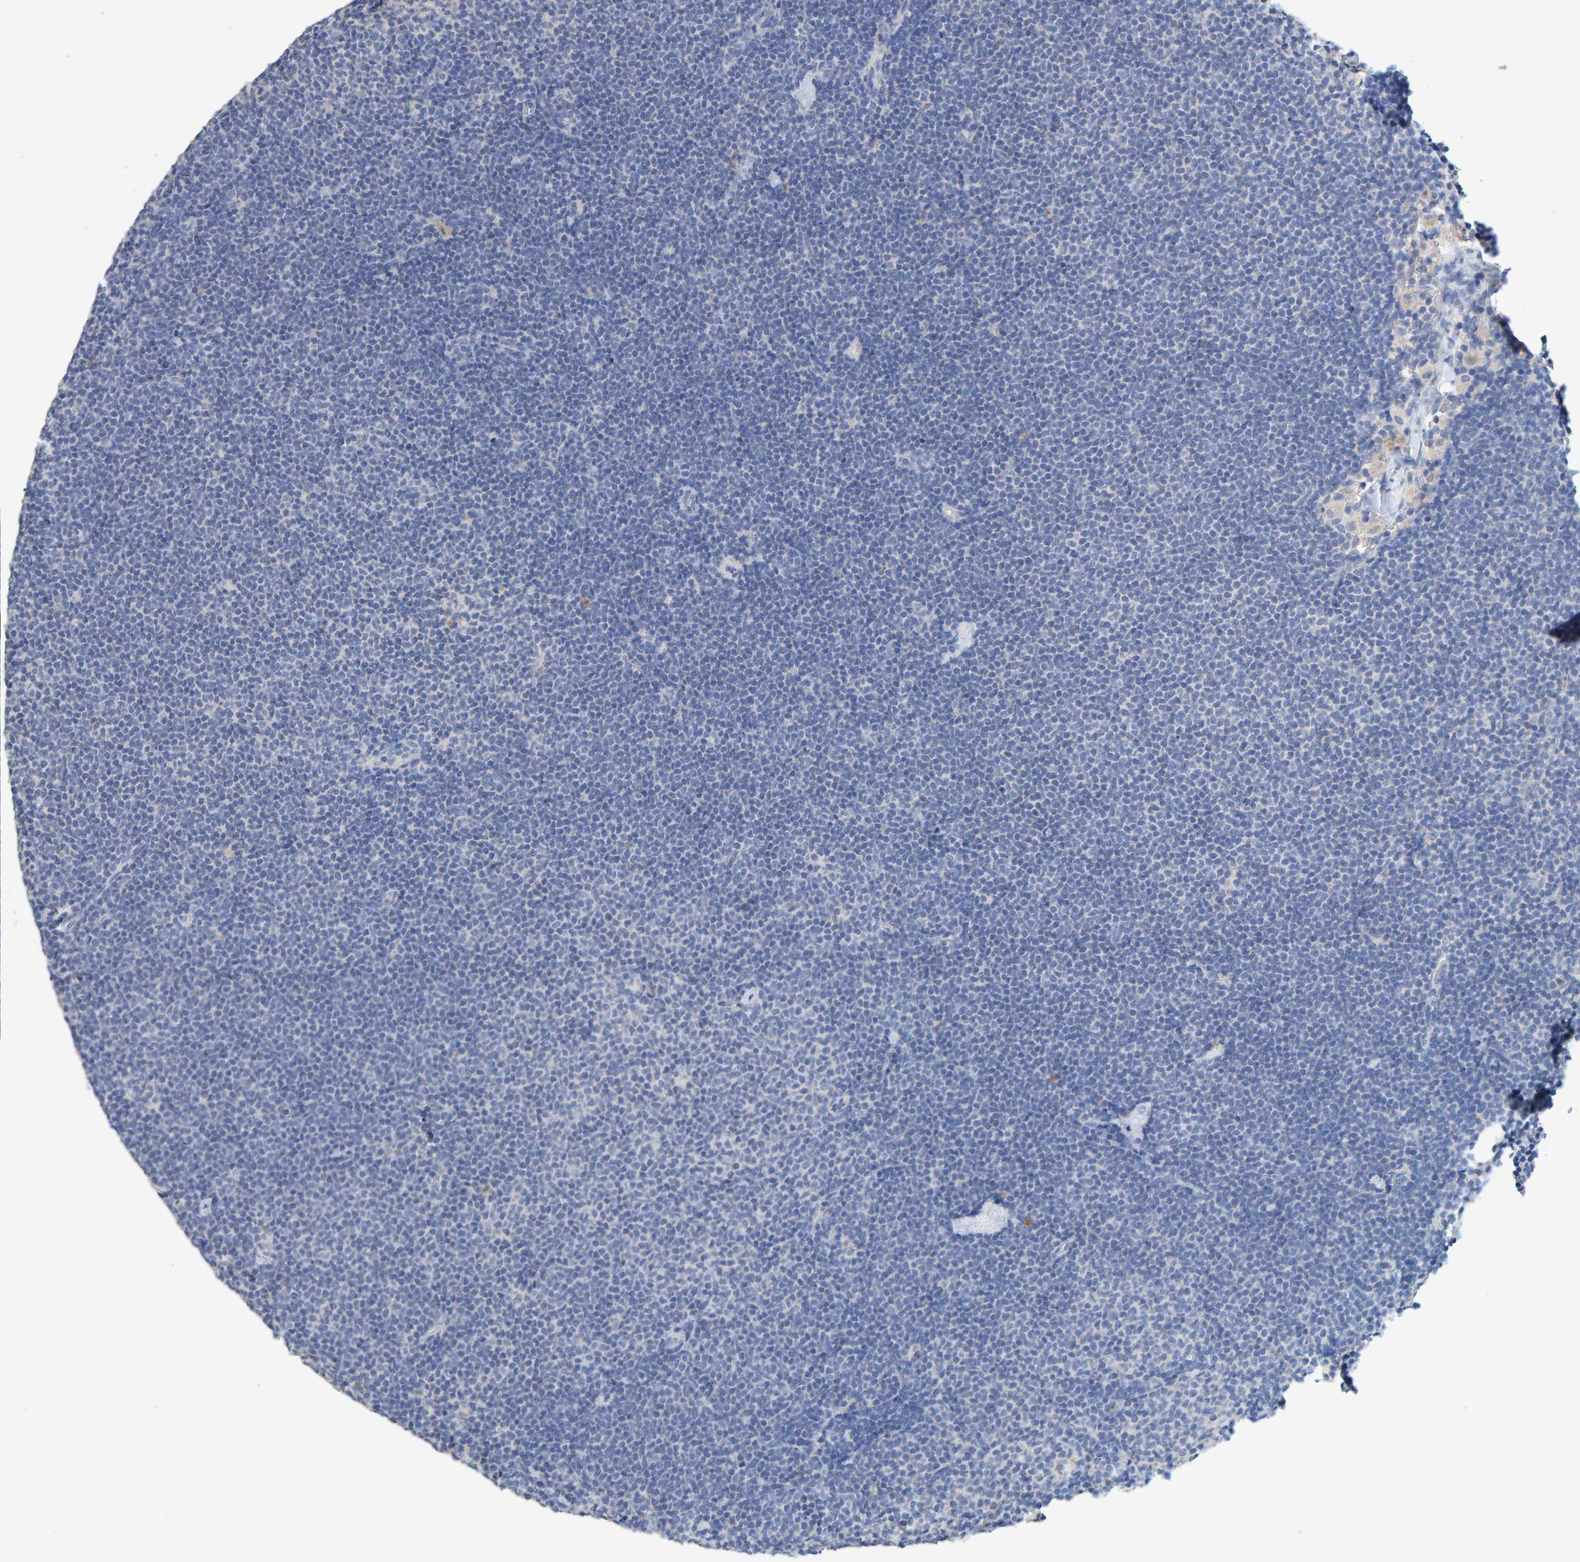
{"staining": {"intensity": "negative", "quantity": "none", "location": "none"}, "tissue": "lymphoma", "cell_type": "Tumor cells", "image_type": "cancer", "snomed": [{"axis": "morphology", "description": "Malignant lymphoma, non-Hodgkin's type, Low grade"}, {"axis": "topography", "description": "Lymph node"}], "caption": "Tumor cells are negative for protein expression in human malignant lymphoma, non-Hodgkin's type (low-grade).", "gene": "CTH", "patient": {"sex": "female", "age": 53}}